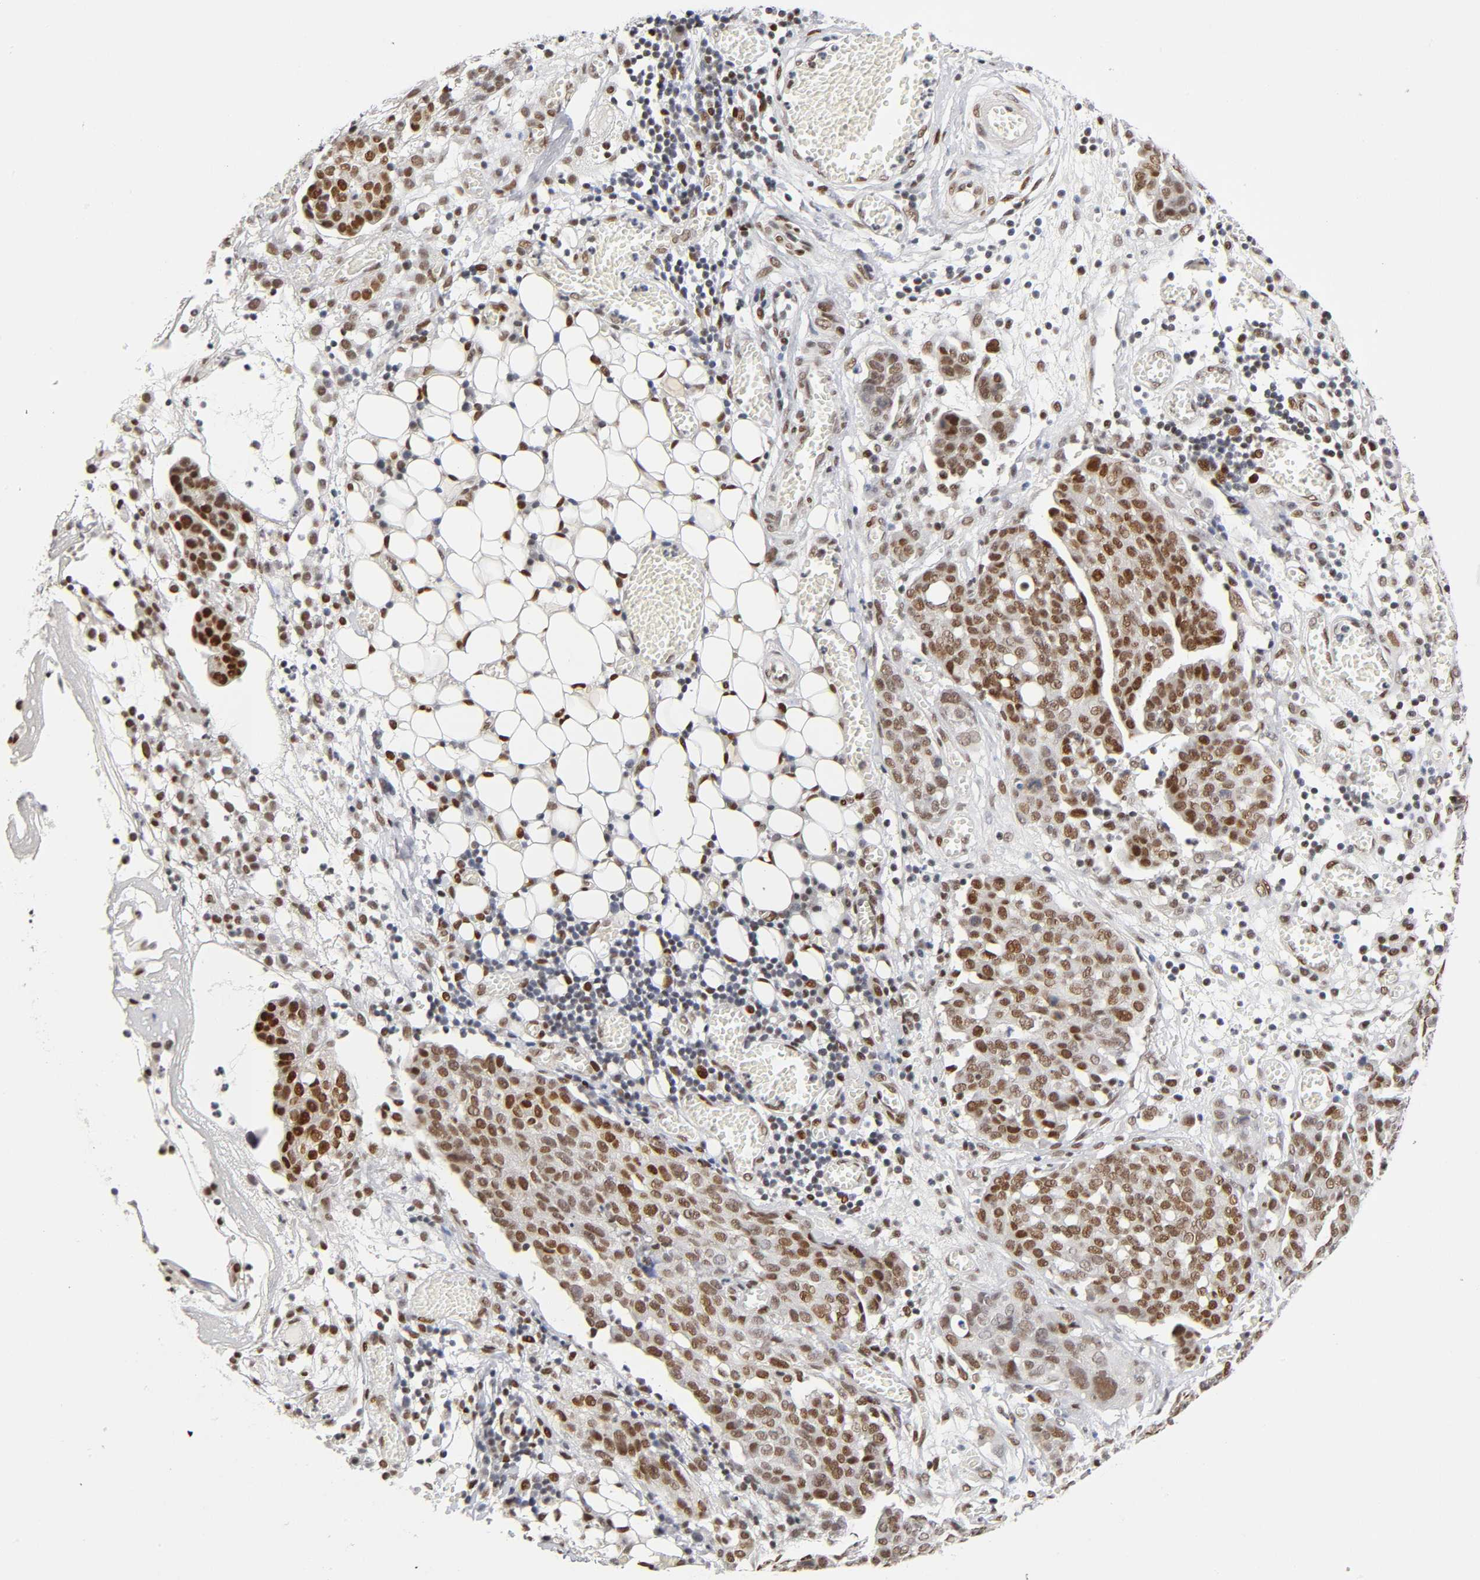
{"staining": {"intensity": "strong", "quantity": ">75%", "location": "nuclear"}, "tissue": "ovarian cancer", "cell_type": "Tumor cells", "image_type": "cancer", "snomed": [{"axis": "morphology", "description": "Cystadenocarcinoma, serous, NOS"}, {"axis": "topography", "description": "Soft tissue"}, {"axis": "topography", "description": "Ovary"}], "caption": "This image exhibits immunohistochemistry staining of human ovarian cancer (serous cystadenocarcinoma), with high strong nuclear expression in approximately >75% of tumor cells.", "gene": "NR3C1", "patient": {"sex": "female", "age": 57}}